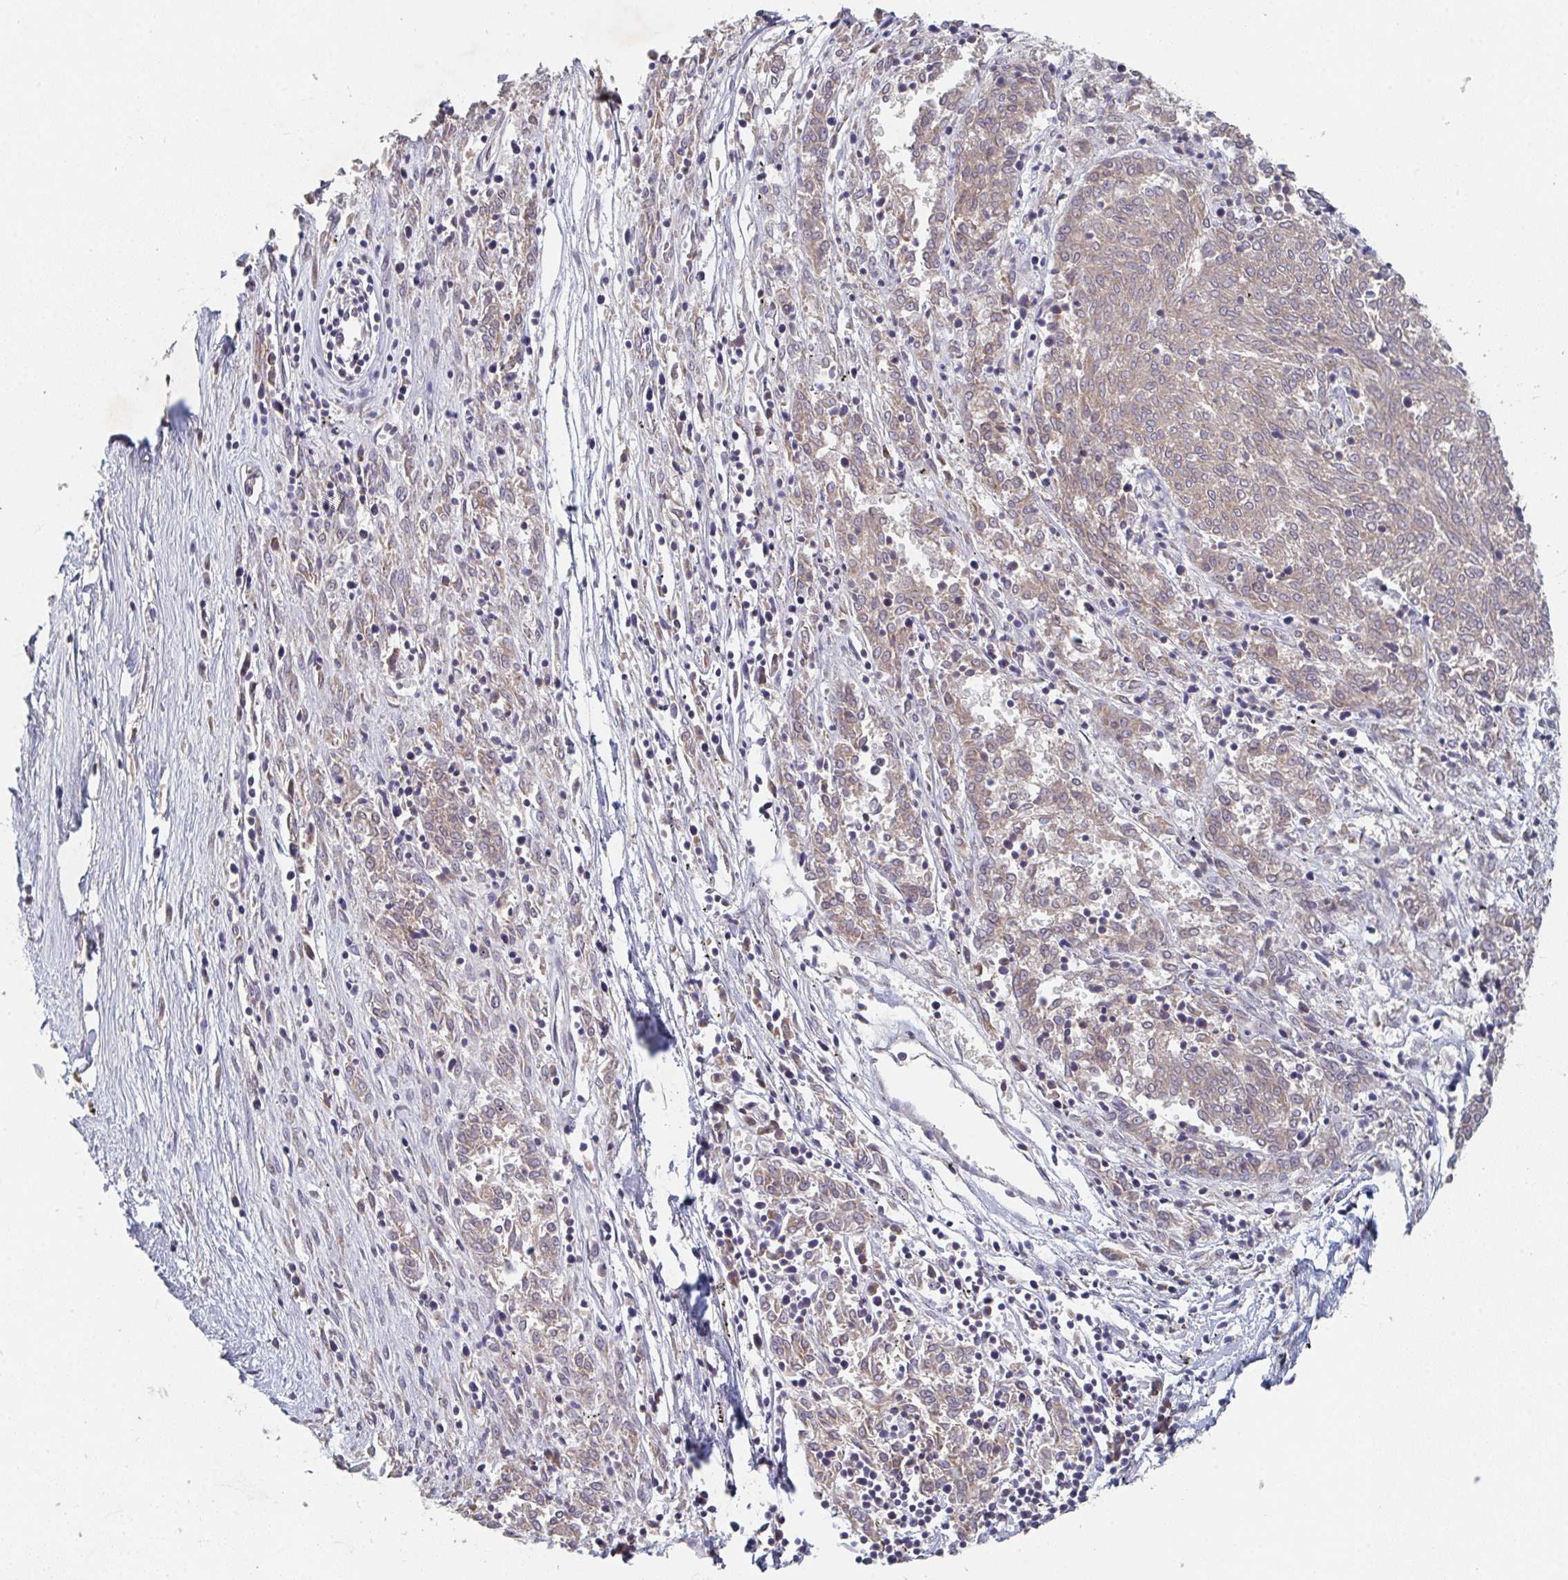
{"staining": {"intensity": "weak", "quantity": "25%-75%", "location": "cytoplasmic/membranous"}, "tissue": "melanoma", "cell_type": "Tumor cells", "image_type": "cancer", "snomed": [{"axis": "morphology", "description": "Malignant melanoma, NOS"}, {"axis": "topography", "description": "Skin"}], "caption": "This is an image of immunohistochemistry (IHC) staining of malignant melanoma, which shows weak expression in the cytoplasmic/membranous of tumor cells.", "gene": "ELOVL1", "patient": {"sex": "female", "age": 72}}